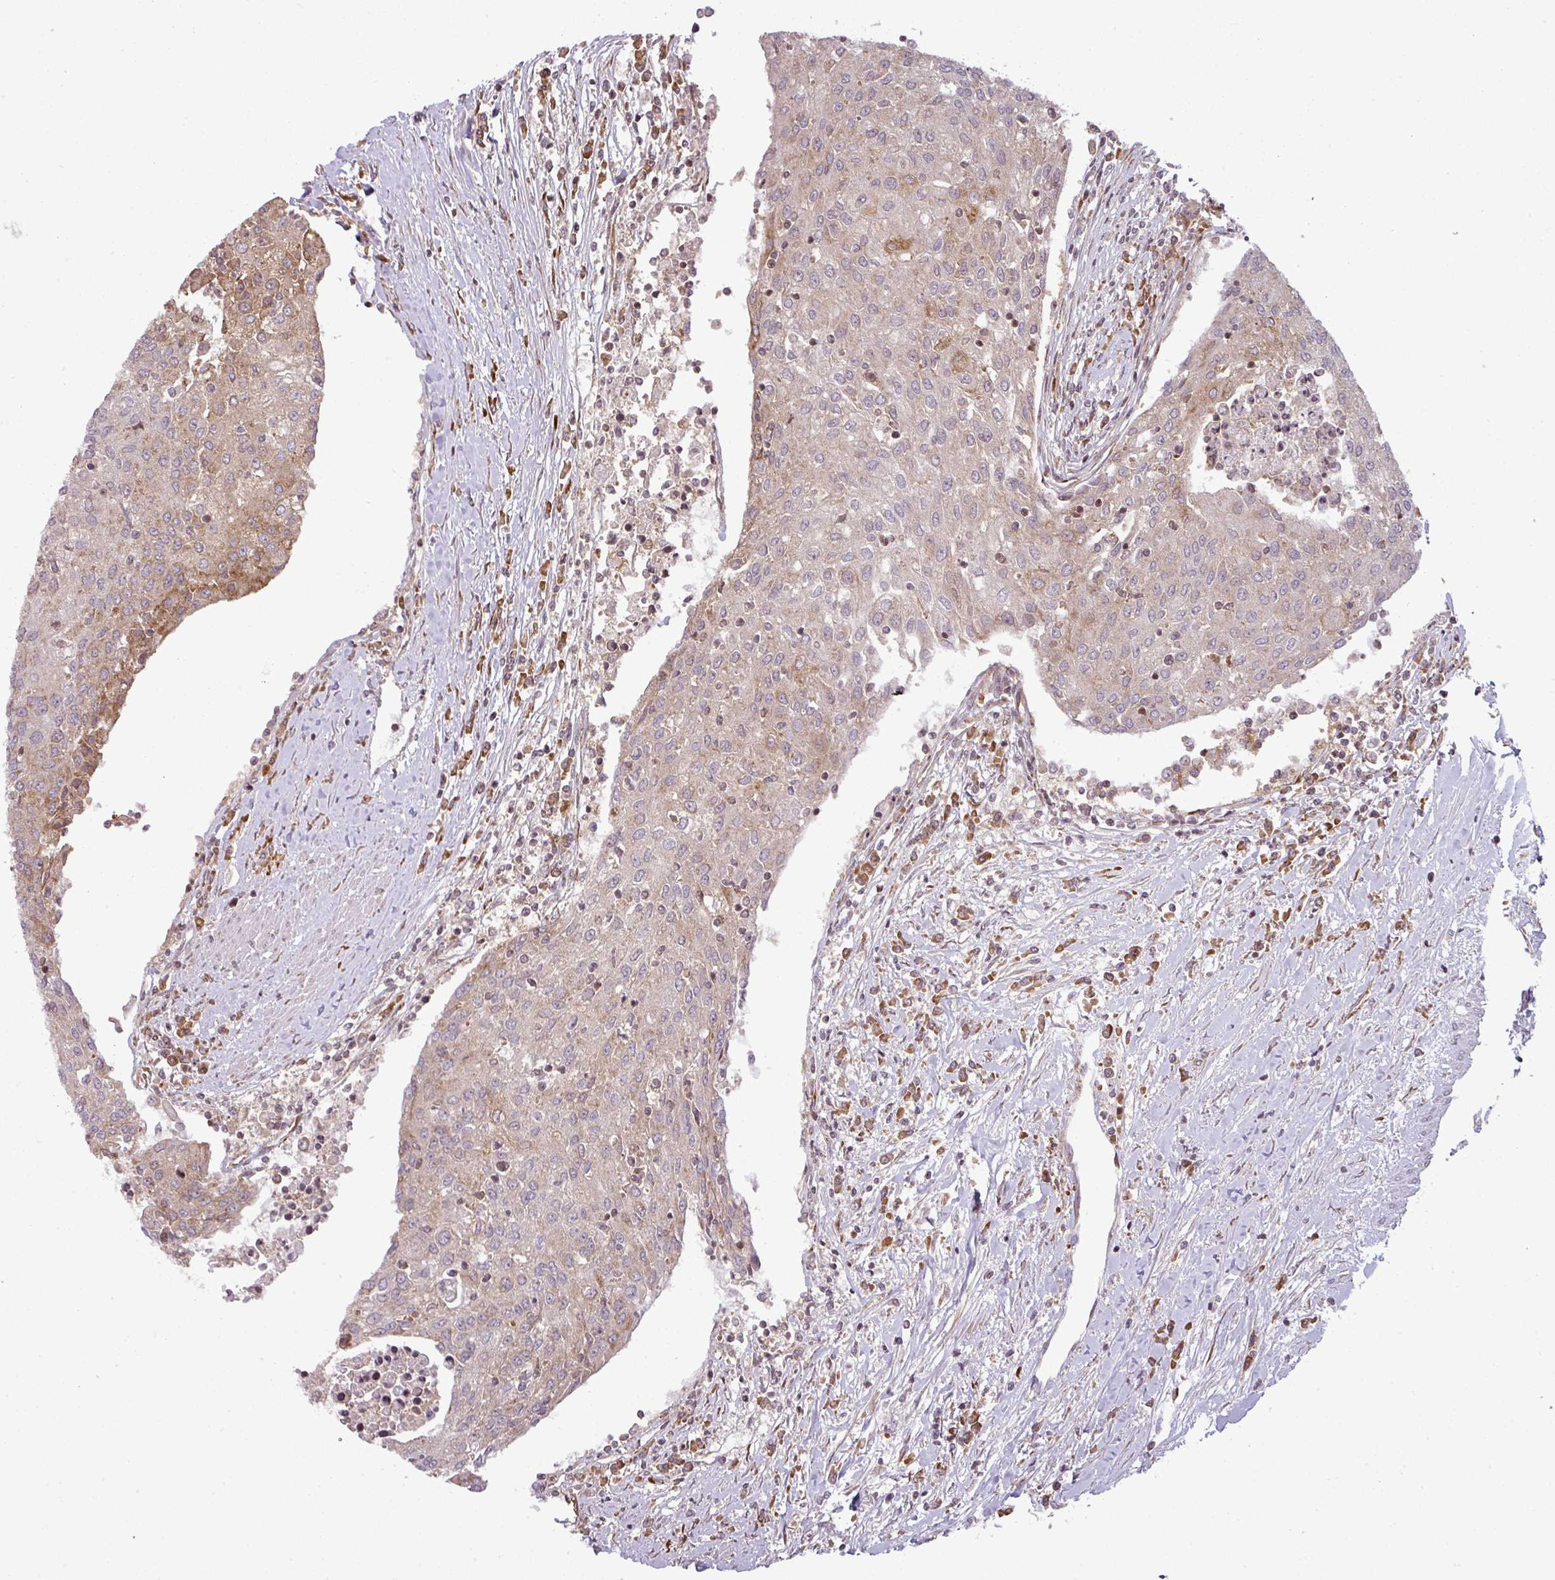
{"staining": {"intensity": "moderate", "quantity": "<25%", "location": "cytoplasmic/membranous"}, "tissue": "urothelial cancer", "cell_type": "Tumor cells", "image_type": "cancer", "snomed": [{"axis": "morphology", "description": "Urothelial carcinoma, High grade"}, {"axis": "topography", "description": "Urinary bladder"}], "caption": "Human urothelial carcinoma (high-grade) stained with a brown dye displays moderate cytoplasmic/membranous positive expression in approximately <25% of tumor cells.", "gene": "LRRC74B", "patient": {"sex": "female", "age": 85}}